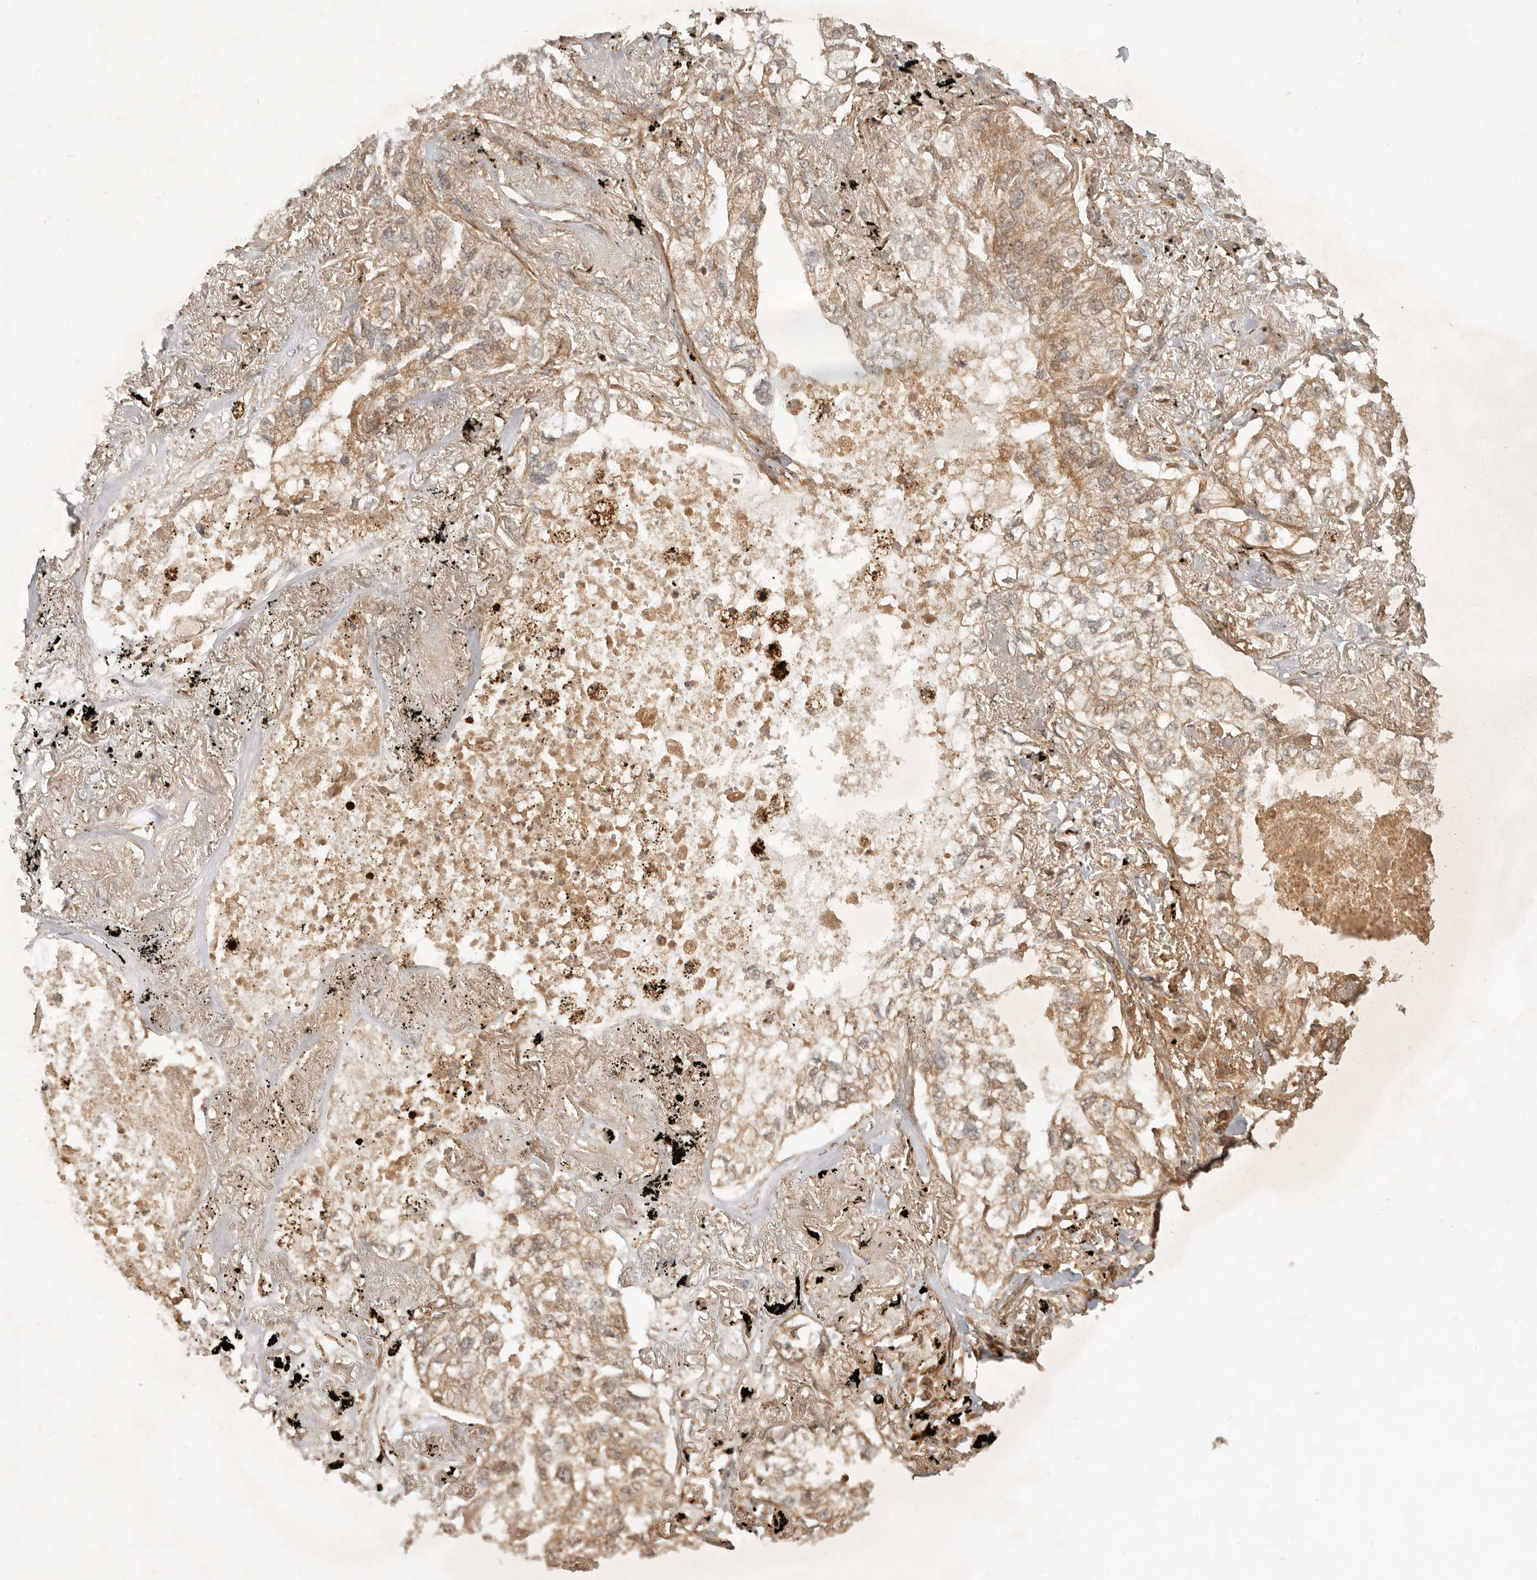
{"staining": {"intensity": "moderate", "quantity": "25%-75%", "location": "cytoplasmic/membranous"}, "tissue": "lung cancer", "cell_type": "Tumor cells", "image_type": "cancer", "snomed": [{"axis": "morphology", "description": "Adenocarcinoma, NOS"}, {"axis": "topography", "description": "Lung"}], "caption": "Immunohistochemistry (IHC) photomicrograph of neoplastic tissue: human adenocarcinoma (lung) stained using IHC displays medium levels of moderate protein expression localized specifically in the cytoplasmic/membranous of tumor cells, appearing as a cytoplasmic/membranous brown color.", "gene": "CLEC4C", "patient": {"sex": "male", "age": 65}}